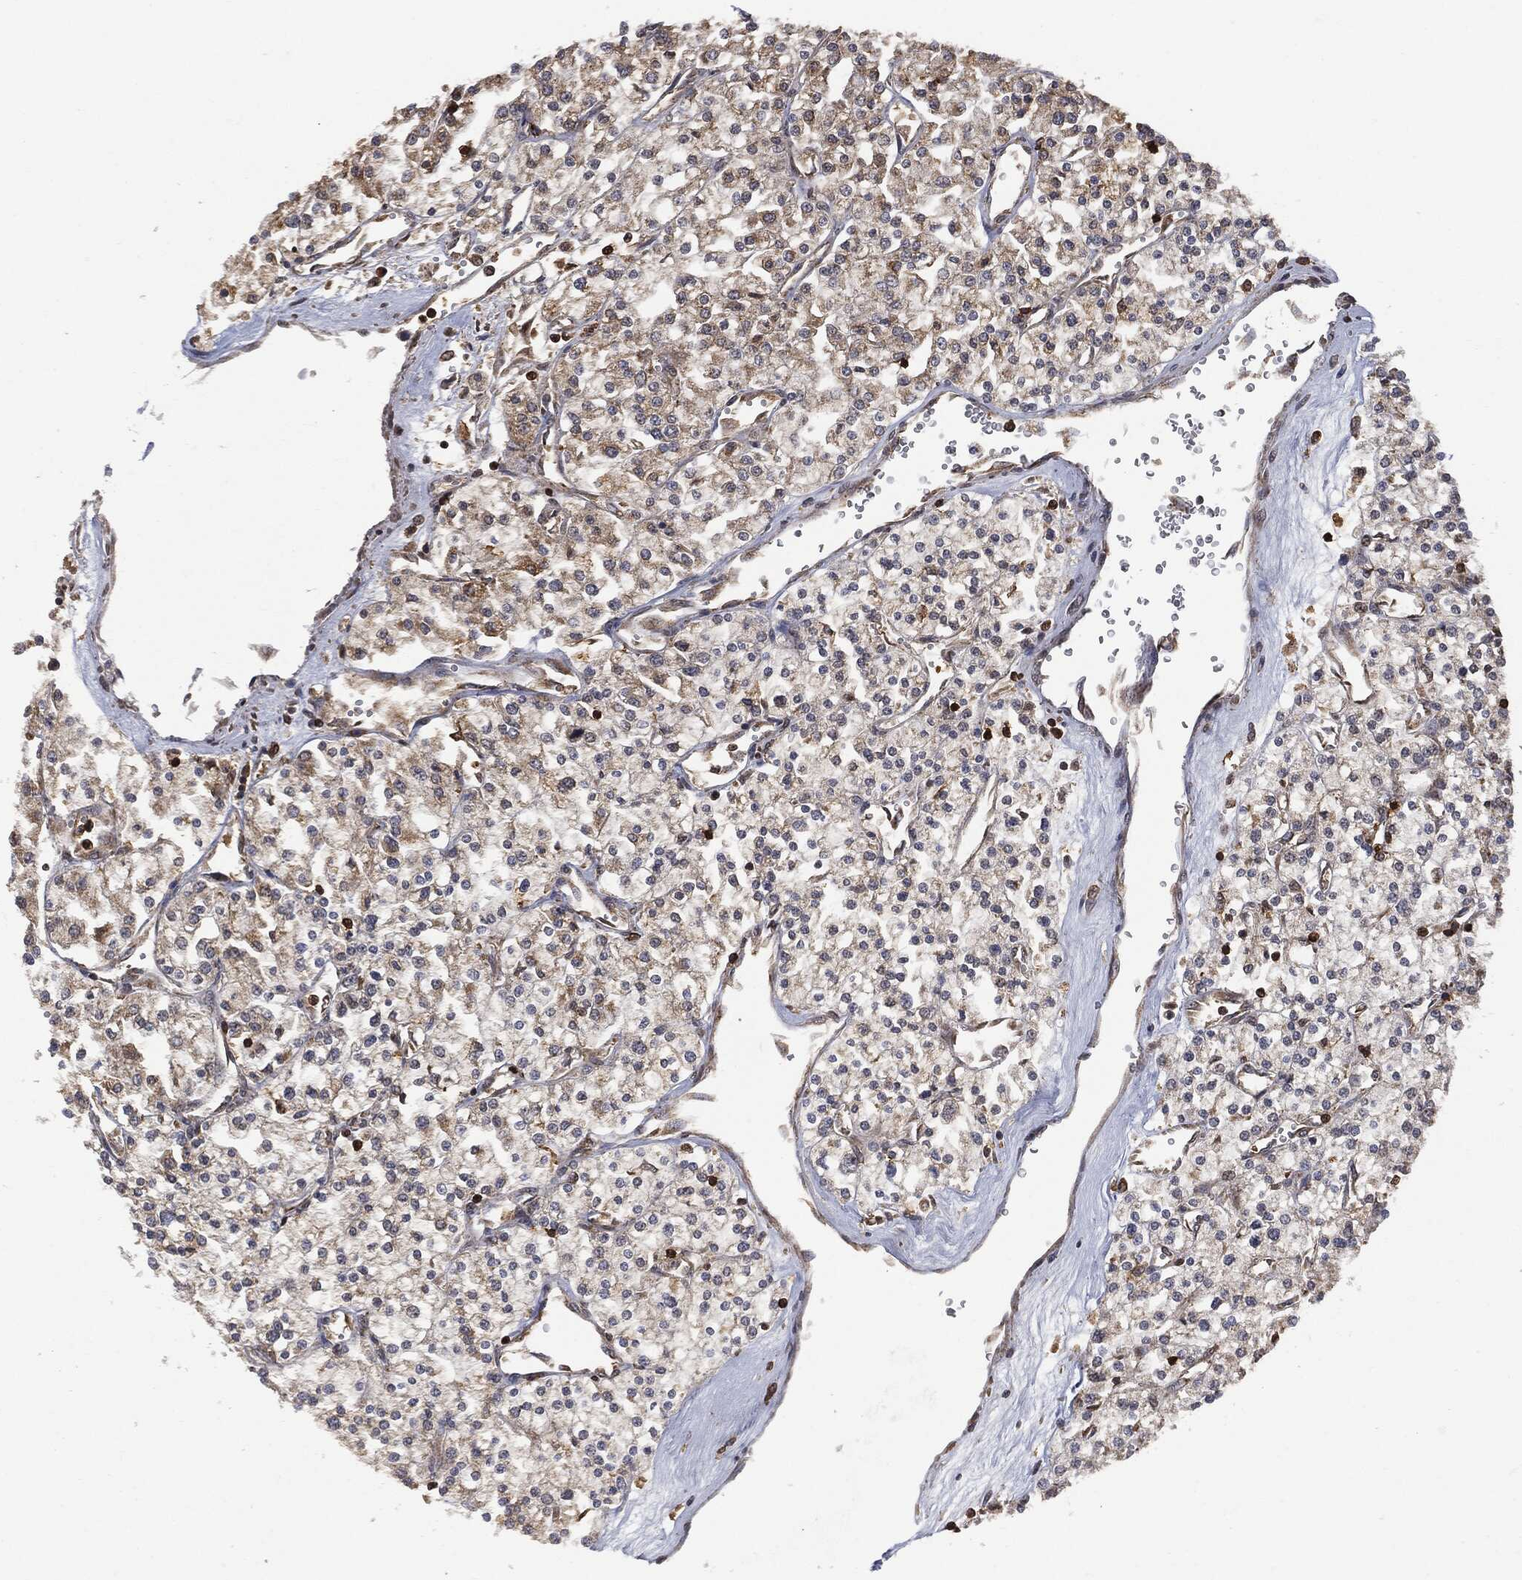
{"staining": {"intensity": "moderate", "quantity": "<25%", "location": "cytoplasmic/membranous"}, "tissue": "renal cancer", "cell_type": "Tumor cells", "image_type": "cancer", "snomed": [{"axis": "morphology", "description": "Adenocarcinoma, NOS"}, {"axis": "topography", "description": "Kidney"}], "caption": "Renal adenocarcinoma was stained to show a protein in brown. There is low levels of moderate cytoplasmic/membranous positivity in approximately <25% of tumor cells.", "gene": "PSMB10", "patient": {"sex": "male", "age": 80}}